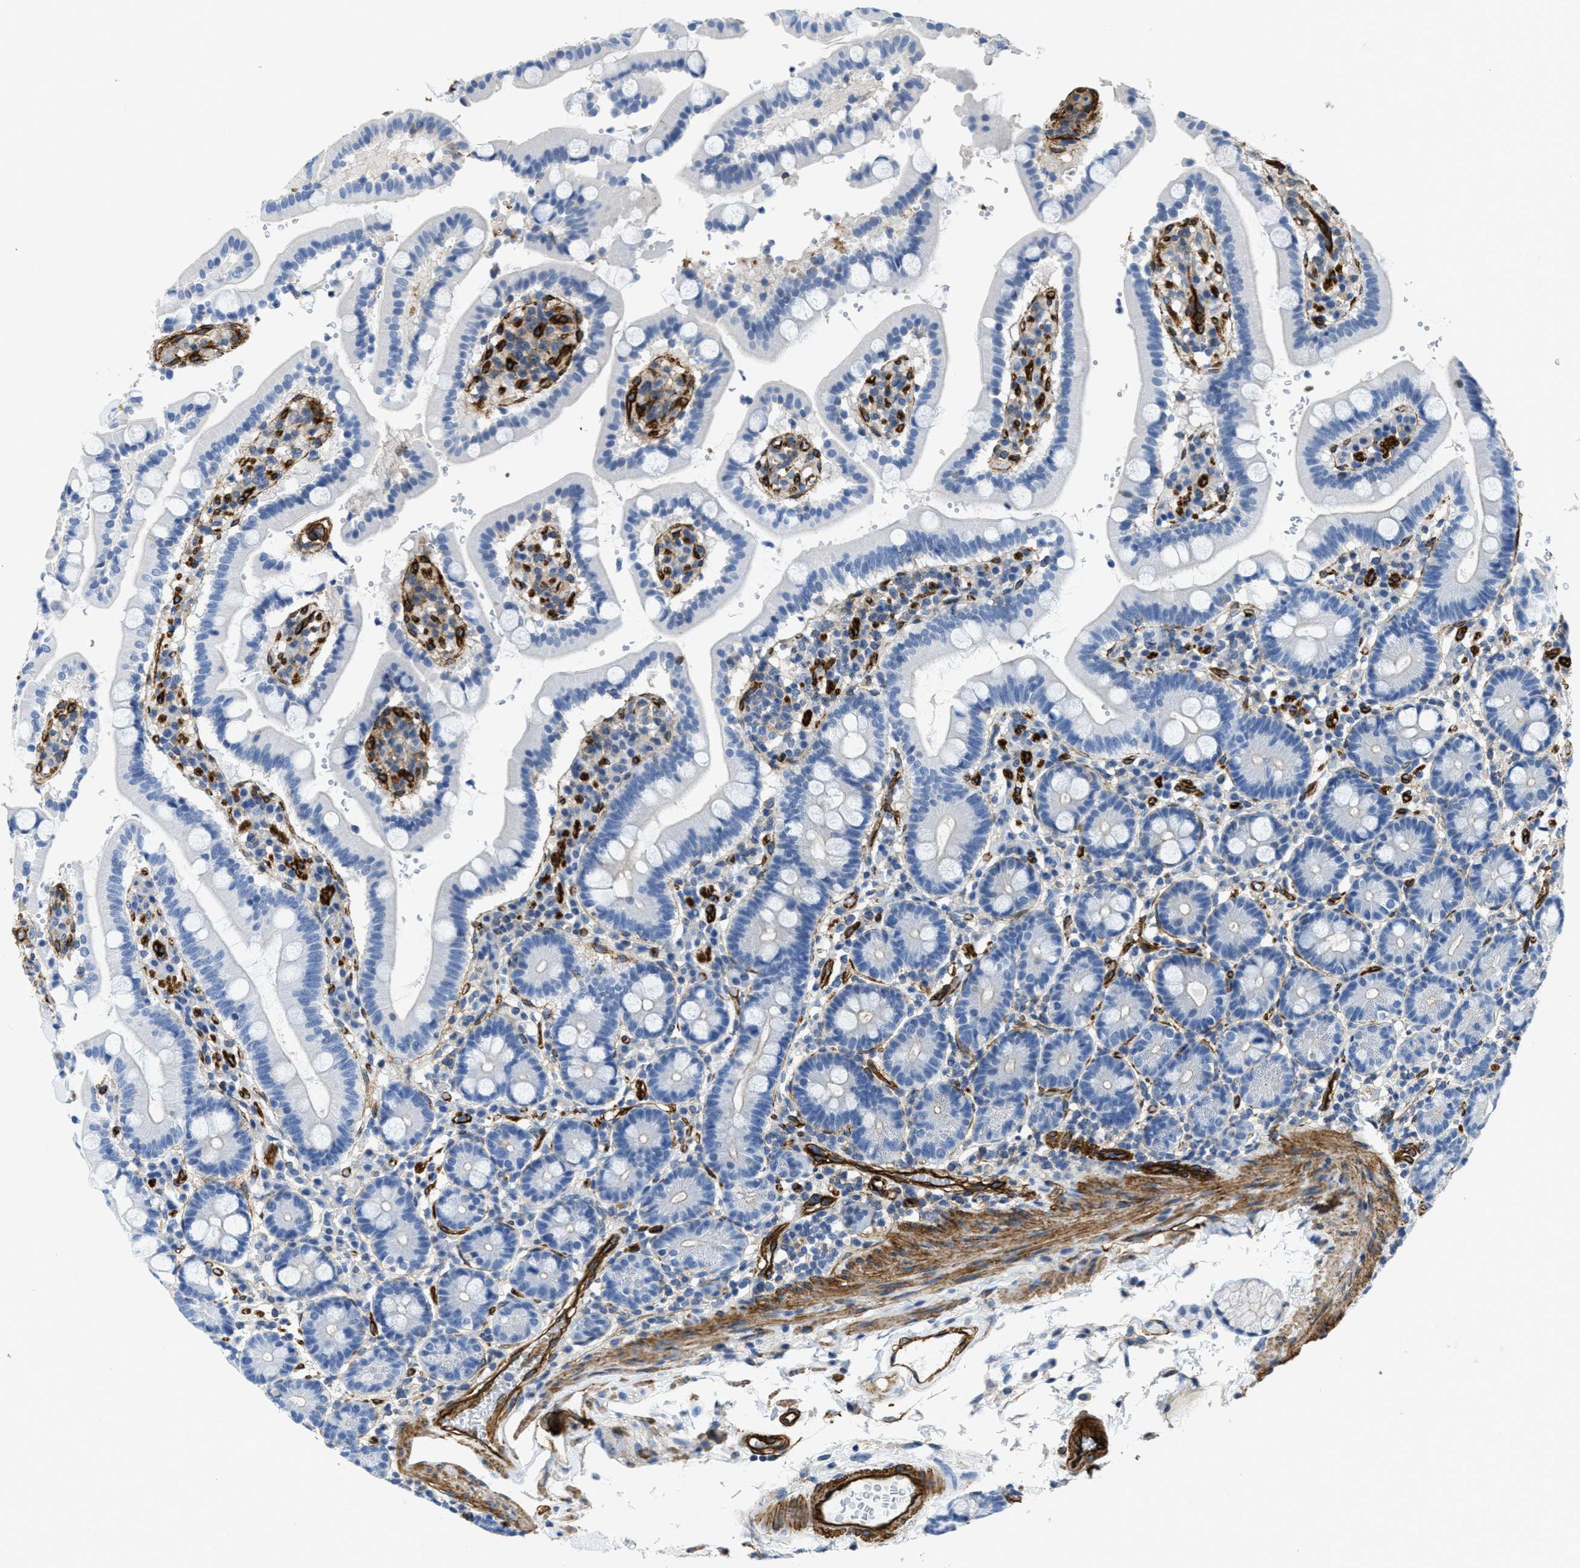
{"staining": {"intensity": "negative", "quantity": "none", "location": "none"}, "tissue": "duodenum", "cell_type": "Glandular cells", "image_type": "normal", "snomed": [{"axis": "morphology", "description": "Normal tissue, NOS"}, {"axis": "topography", "description": "Small intestine, NOS"}], "caption": "This is an IHC photomicrograph of unremarkable human duodenum. There is no expression in glandular cells.", "gene": "NAB1", "patient": {"sex": "female", "age": 71}}